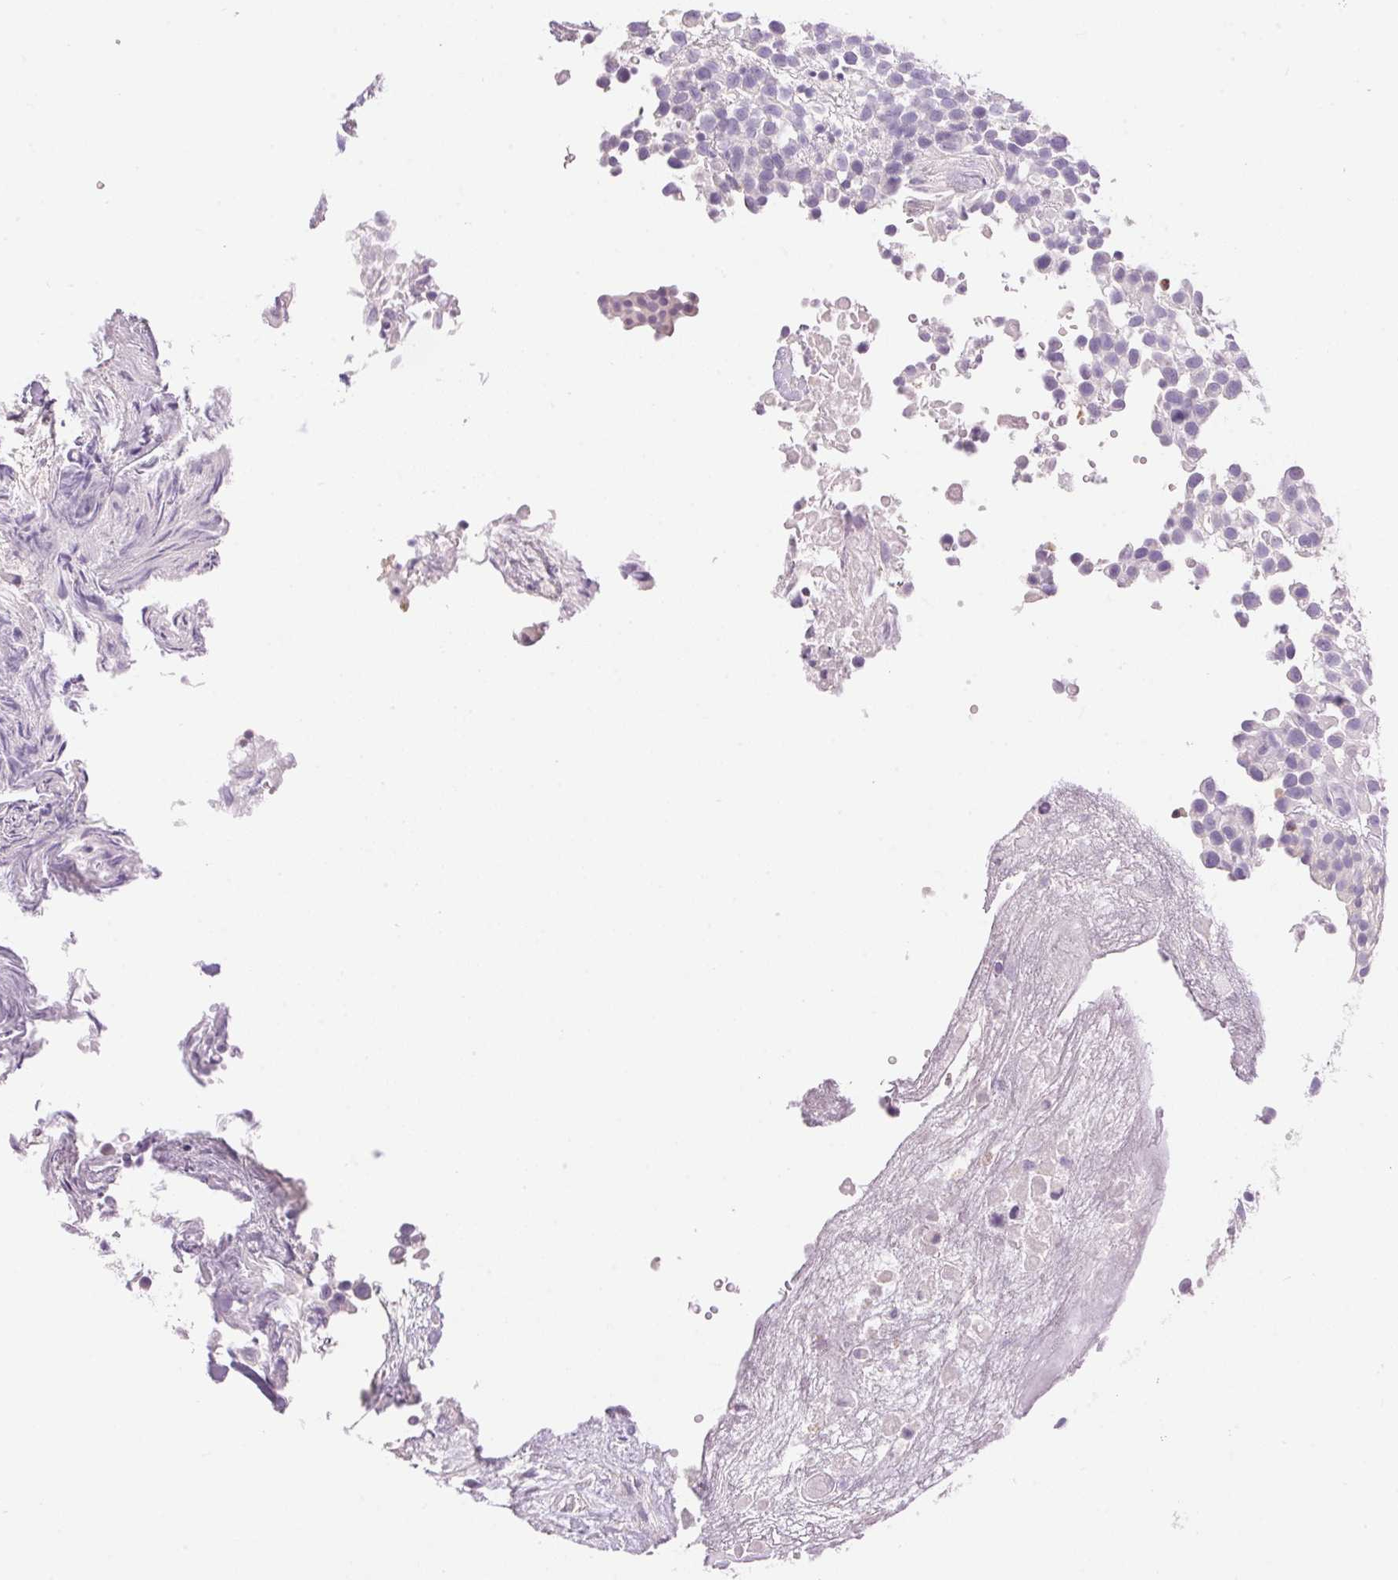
{"staining": {"intensity": "negative", "quantity": "none", "location": "none"}, "tissue": "urothelial cancer", "cell_type": "Tumor cells", "image_type": "cancer", "snomed": [{"axis": "morphology", "description": "Urothelial carcinoma, High grade"}, {"axis": "topography", "description": "Urinary bladder"}], "caption": "This image is of urothelial cancer stained with IHC to label a protein in brown with the nuclei are counter-stained blue. There is no staining in tumor cells.", "gene": "PNLIPRP3", "patient": {"sex": "male", "age": 56}}